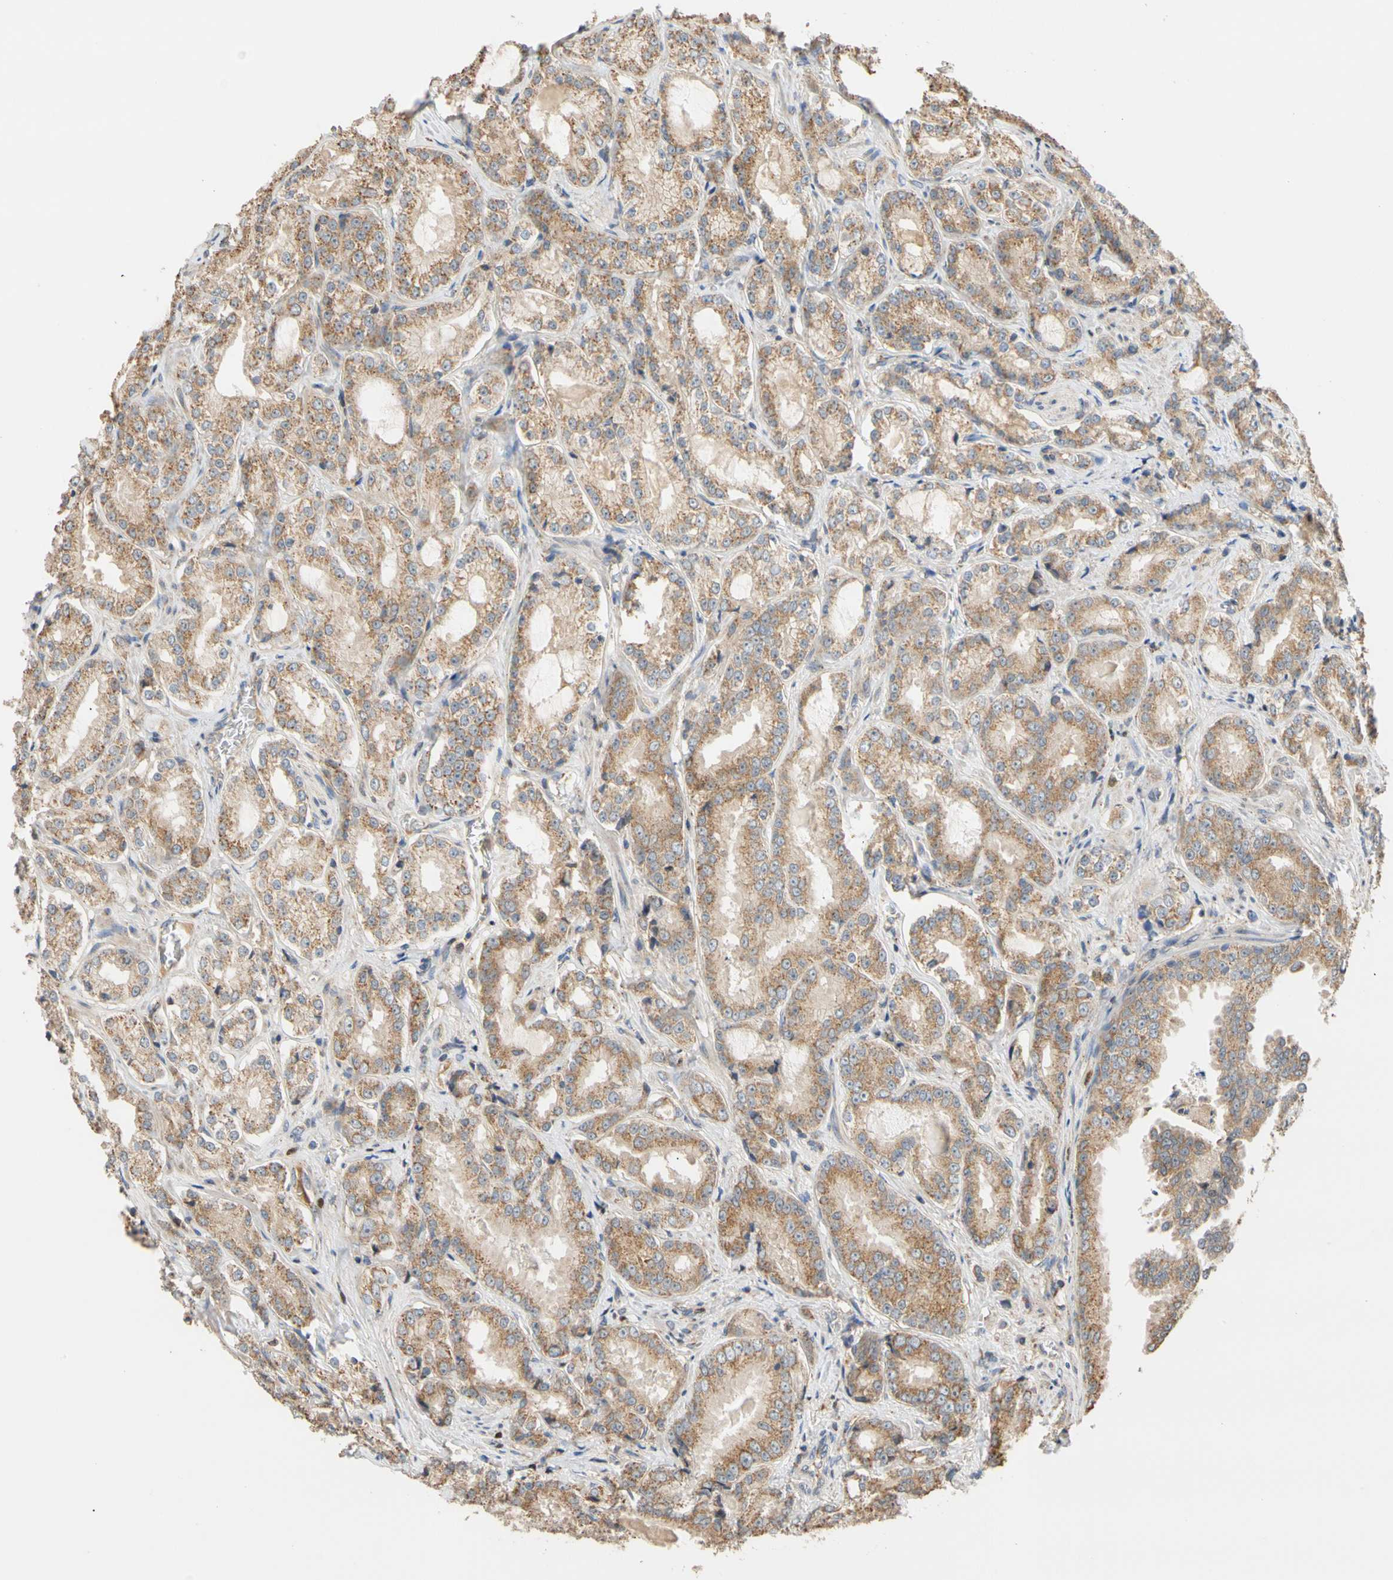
{"staining": {"intensity": "moderate", "quantity": ">75%", "location": "cytoplasmic/membranous"}, "tissue": "prostate cancer", "cell_type": "Tumor cells", "image_type": "cancer", "snomed": [{"axis": "morphology", "description": "Adenocarcinoma, High grade"}, {"axis": "topography", "description": "Prostate"}], "caption": "Immunohistochemical staining of human prostate cancer demonstrates medium levels of moderate cytoplasmic/membranous protein staining in about >75% of tumor cells. (IHC, brightfield microscopy, high magnification).", "gene": "IP6K2", "patient": {"sex": "male", "age": 73}}